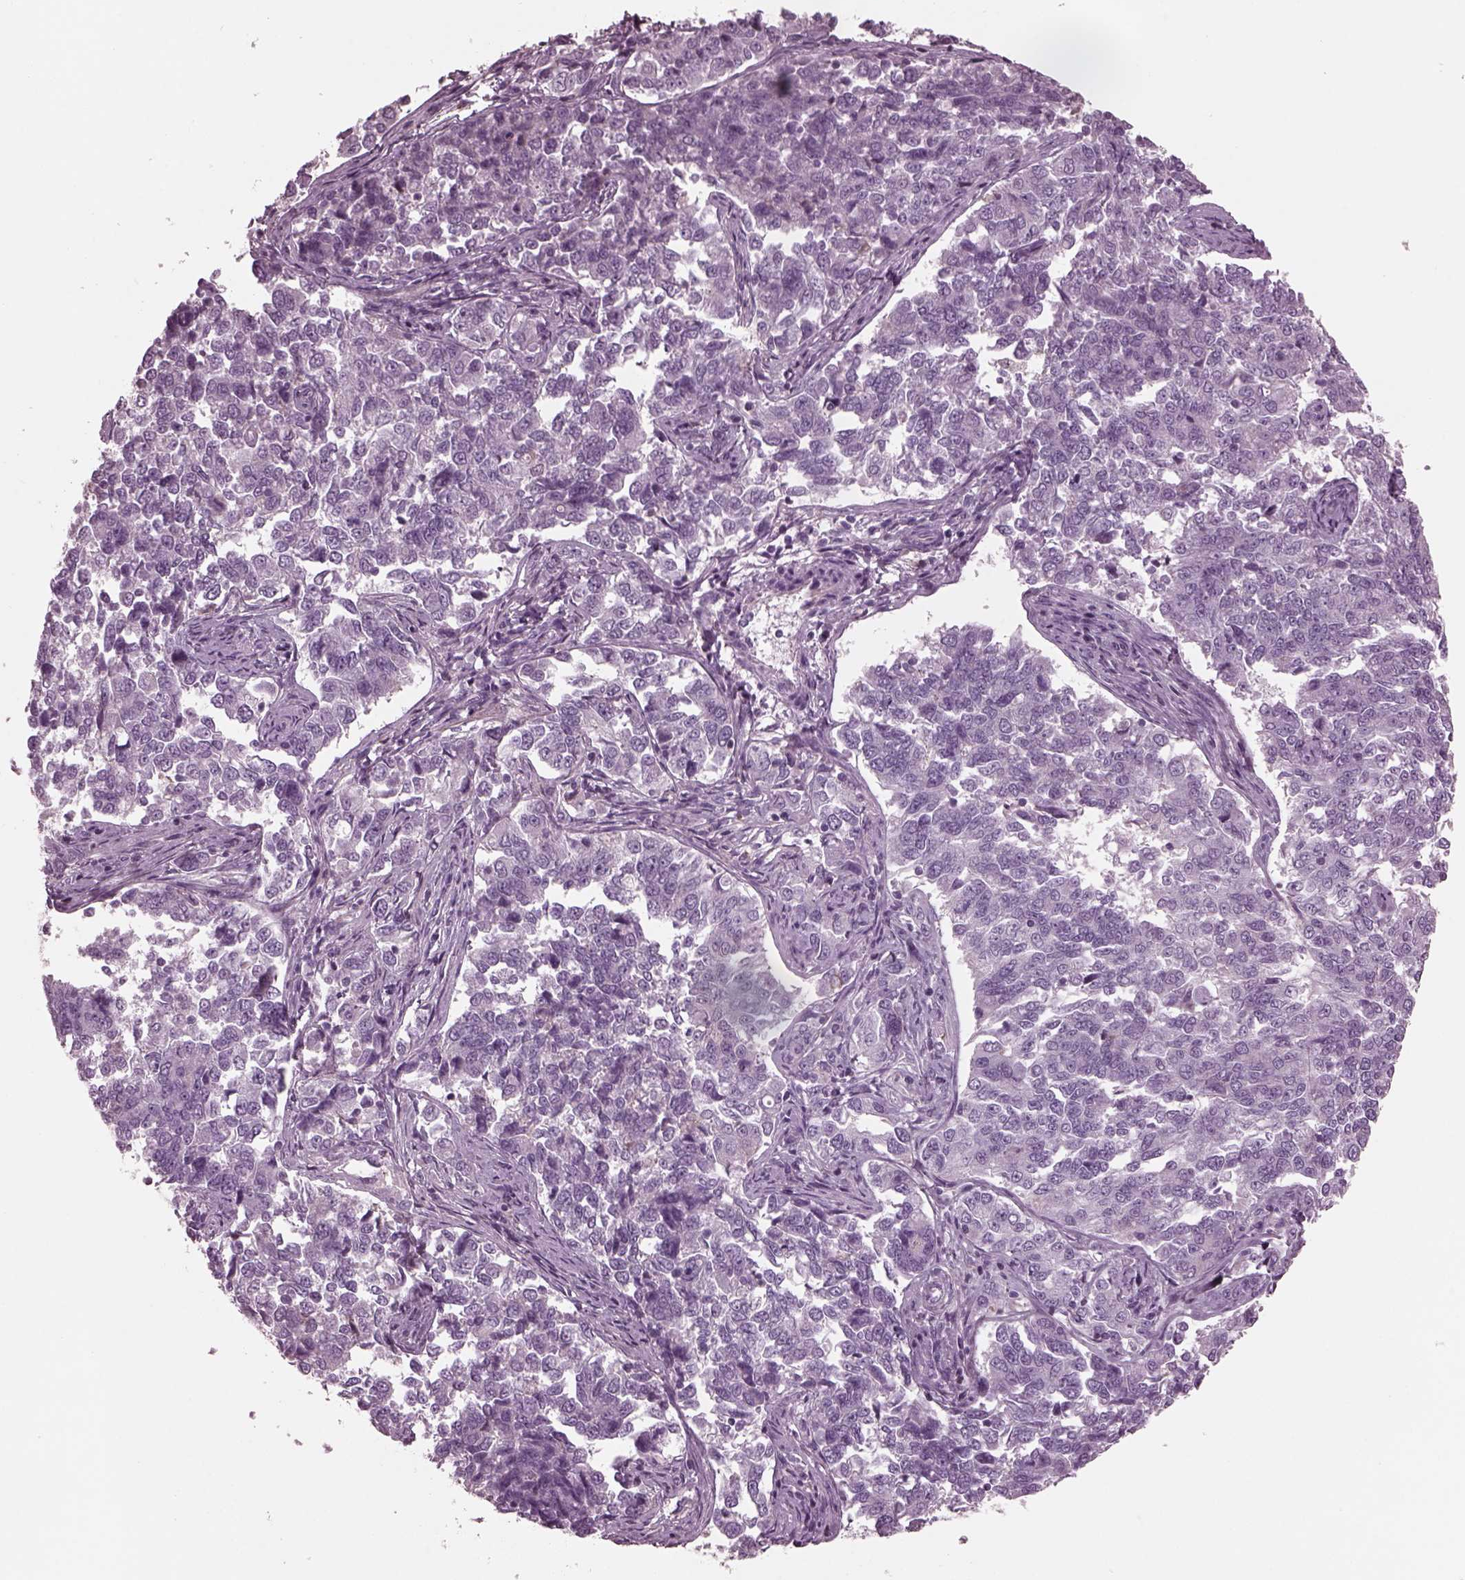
{"staining": {"intensity": "negative", "quantity": "none", "location": "none"}, "tissue": "endometrial cancer", "cell_type": "Tumor cells", "image_type": "cancer", "snomed": [{"axis": "morphology", "description": "Adenocarcinoma, NOS"}, {"axis": "topography", "description": "Endometrium"}], "caption": "Immunohistochemical staining of human endometrial cancer demonstrates no significant positivity in tumor cells.", "gene": "GDF11", "patient": {"sex": "female", "age": 43}}